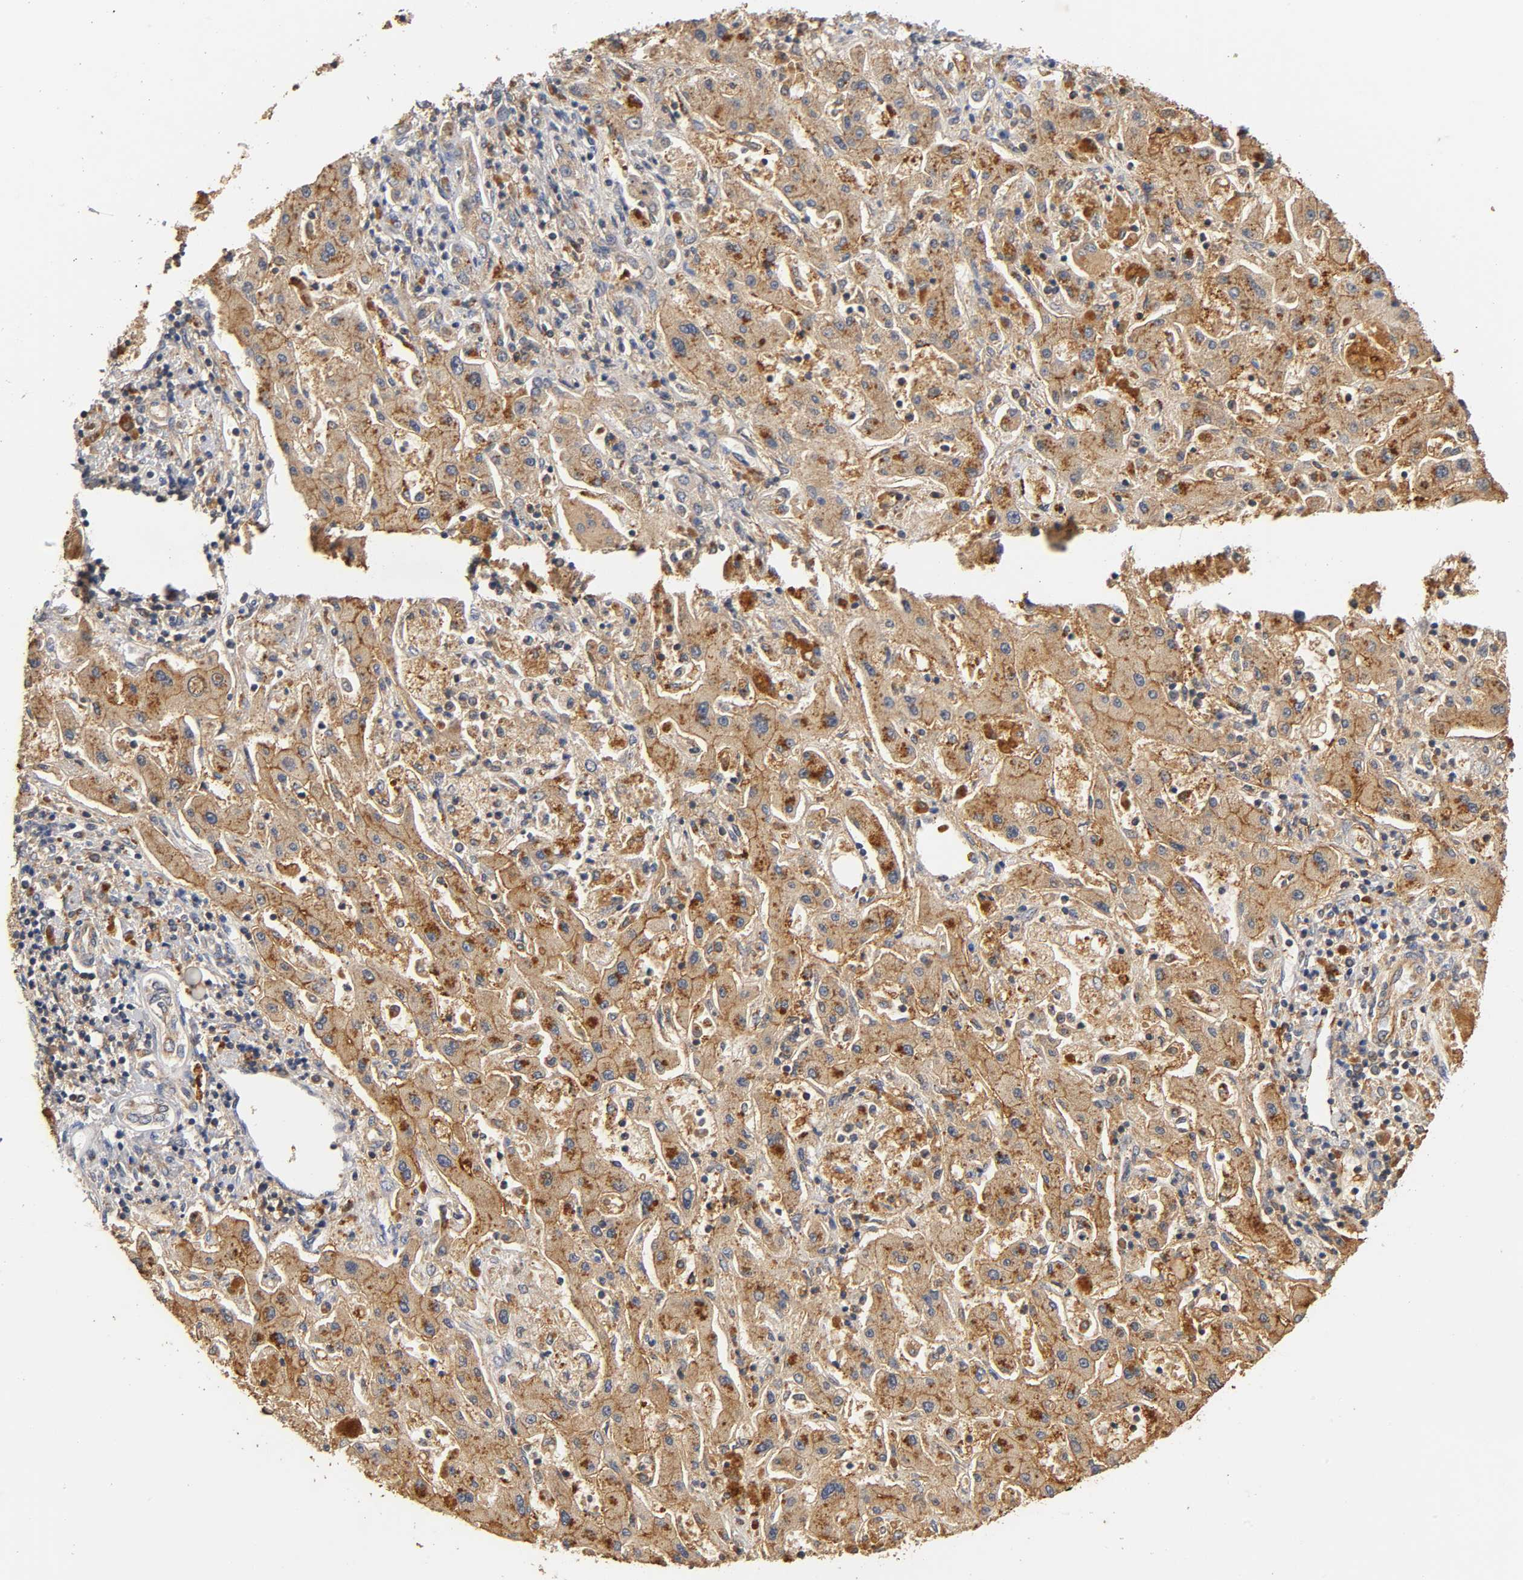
{"staining": {"intensity": "strong", "quantity": ">75%", "location": "cytoplasmic/membranous"}, "tissue": "liver cancer", "cell_type": "Tumor cells", "image_type": "cancer", "snomed": [{"axis": "morphology", "description": "Cholangiocarcinoma"}, {"axis": "topography", "description": "Liver"}], "caption": "Immunohistochemistry (IHC) staining of liver cholangiocarcinoma, which displays high levels of strong cytoplasmic/membranous positivity in about >75% of tumor cells indicating strong cytoplasmic/membranous protein positivity. The staining was performed using DAB (3,3'-diaminobenzidine) (brown) for protein detection and nuclei were counterstained in hematoxylin (blue).", "gene": "SCAP", "patient": {"sex": "male", "age": 50}}